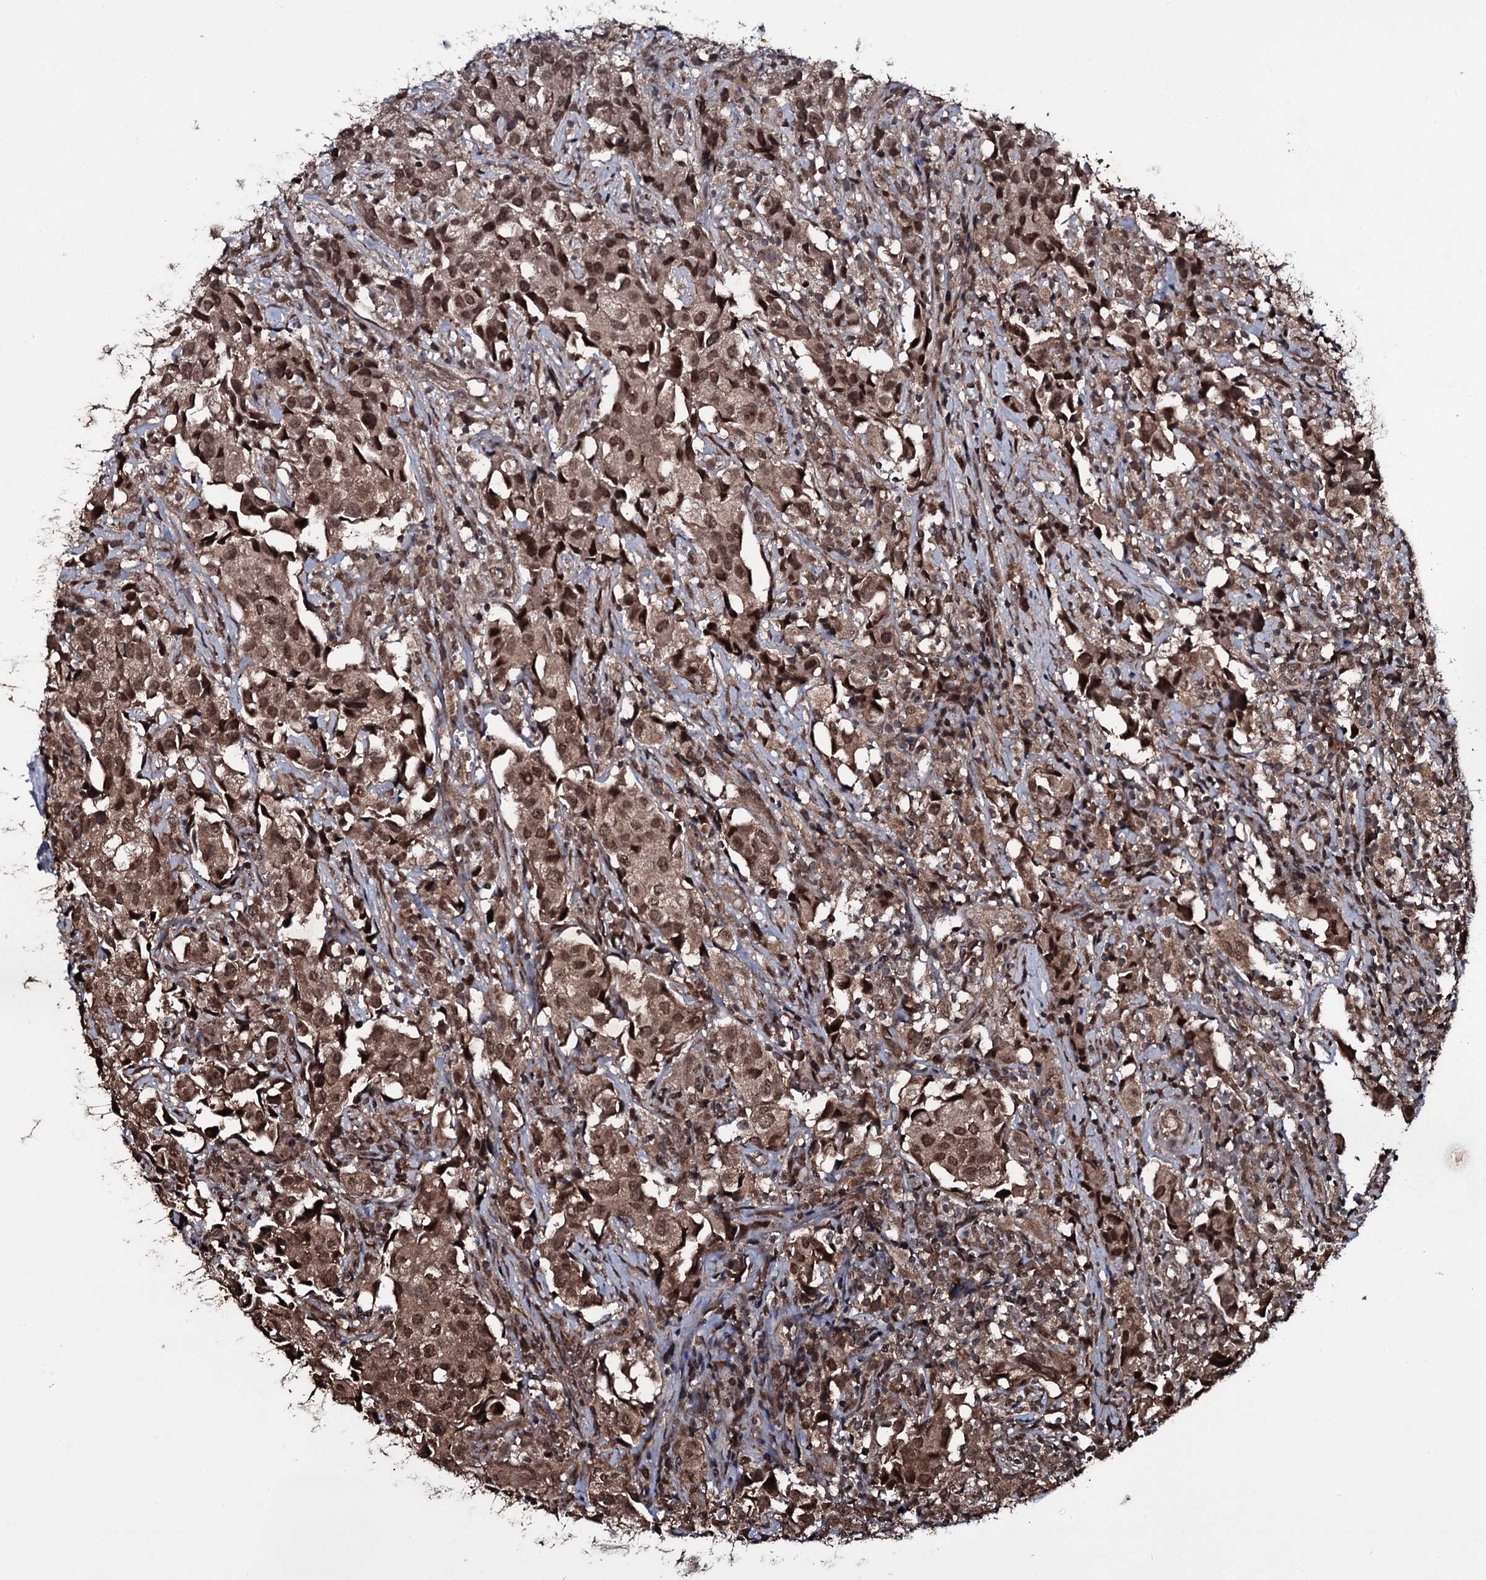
{"staining": {"intensity": "moderate", "quantity": ">75%", "location": "cytoplasmic/membranous,nuclear"}, "tissue": "urothelial cancer", "cell_type": "Tumor cells", "image_type": "cancer", "snomed": [{"axis": "morphology", "description": "Urothelial carcinoma, High grade"}, {"axis": "topography", "description": "Urinary bladder"}], "caption": "Human urothelial cancer stained for a protein (brown) displays moderate cytoplasmic/membranous and nuclear positive positivity in approximately >75% of tumor cells.", "gene": "MRPS31", "patient": {"sex": "female", "age": 75}}